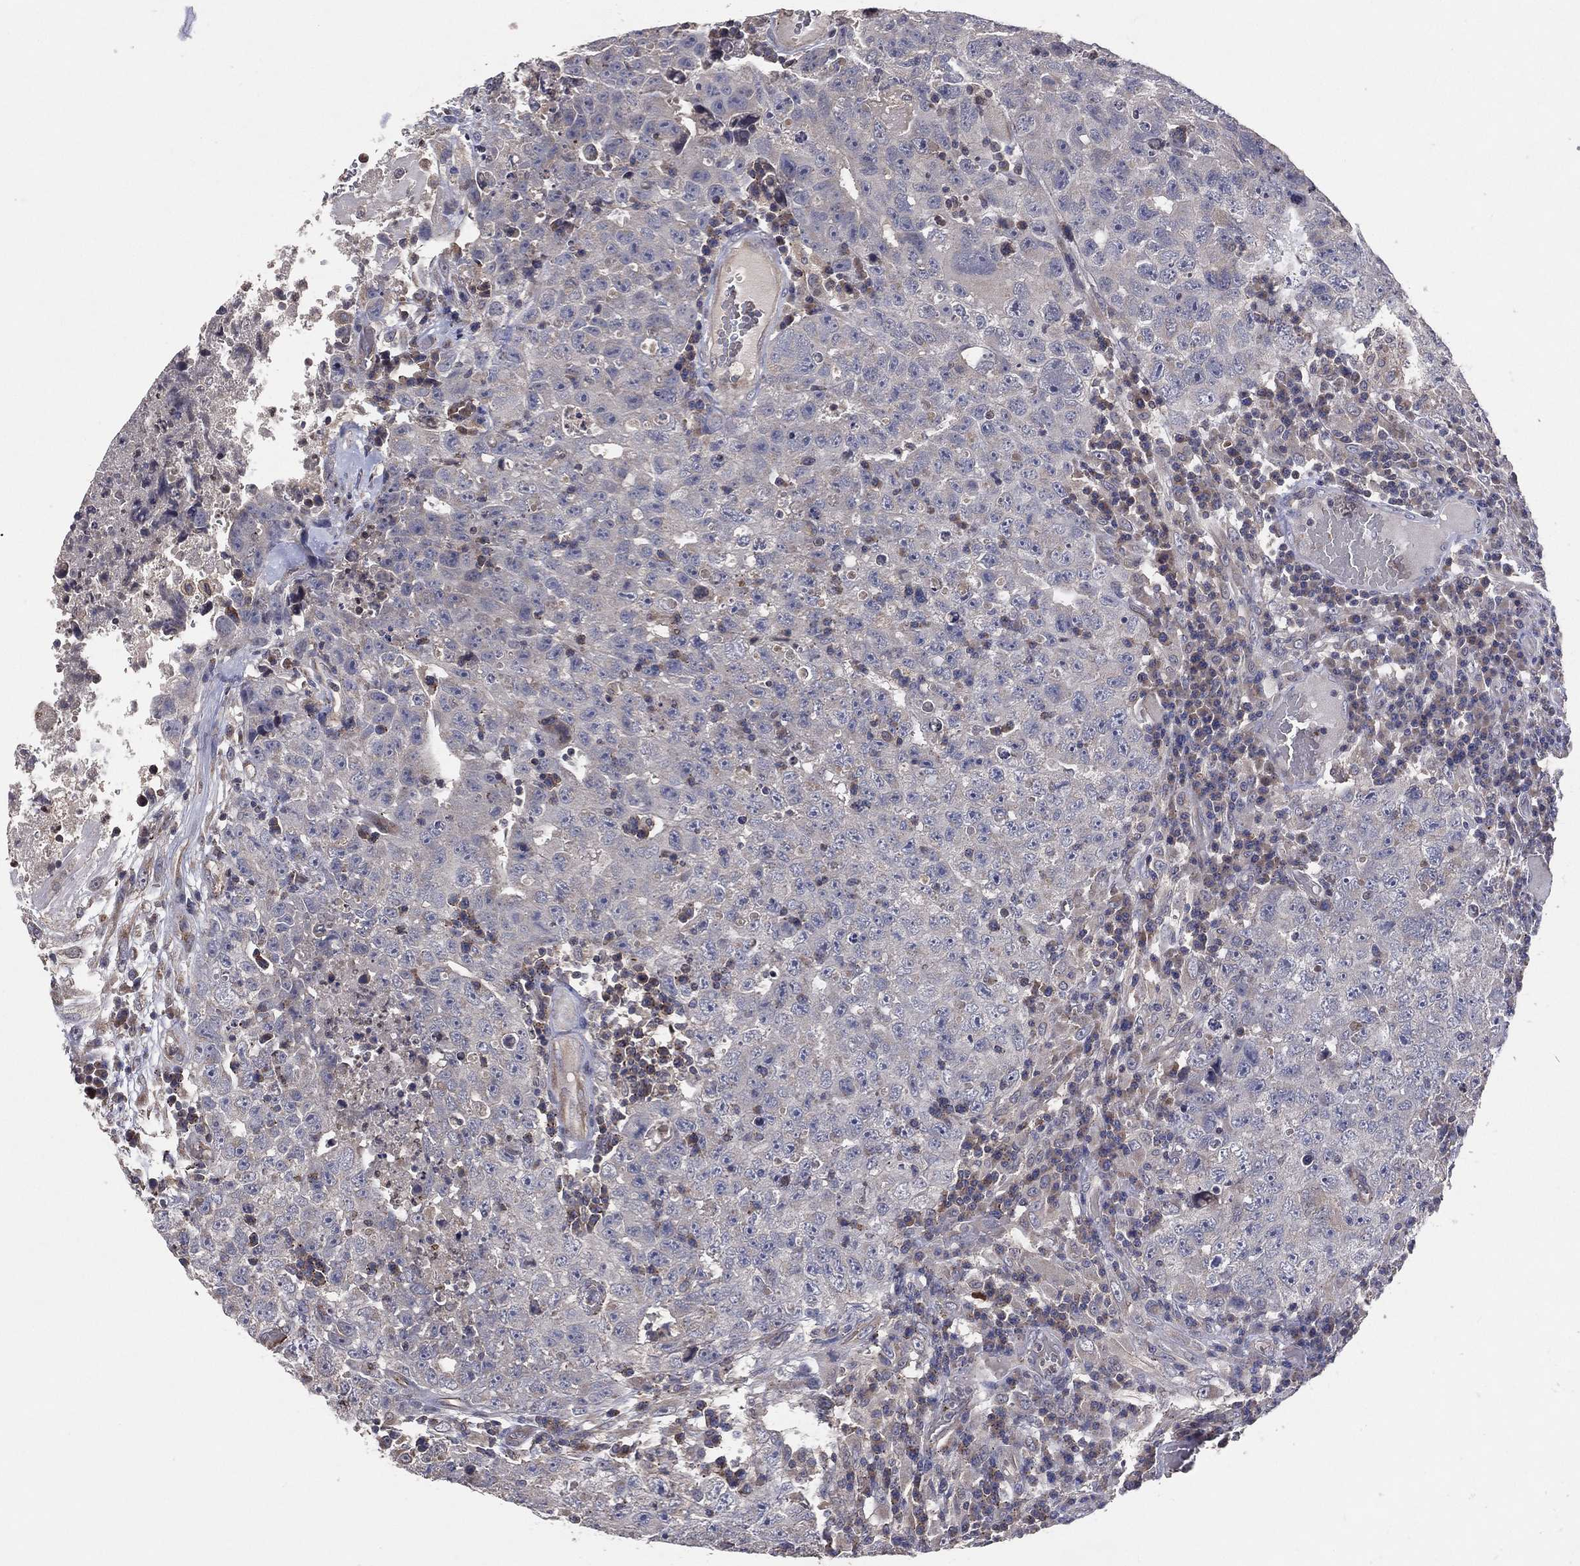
{"staining": {"intensity": "negative", "quantity": "none", "location": "none"}, "tissue": "testis cancer", "cell_type": "Tumor cells", "image_type": "cancer", "snomed": [{"axis": "morphology", "description": "Necrosis, NOS"}, {"axis": "morphology", "description": "Carcinoma, Embryonal, NOS"}, {"axis": "topography", "description": "Testis"}], "caption": "Tumor cells show no significant protein expression in testis embryonal carcinoma.", "gene": "DNAH7", "patient": {"sex": "male", "age": 19}}